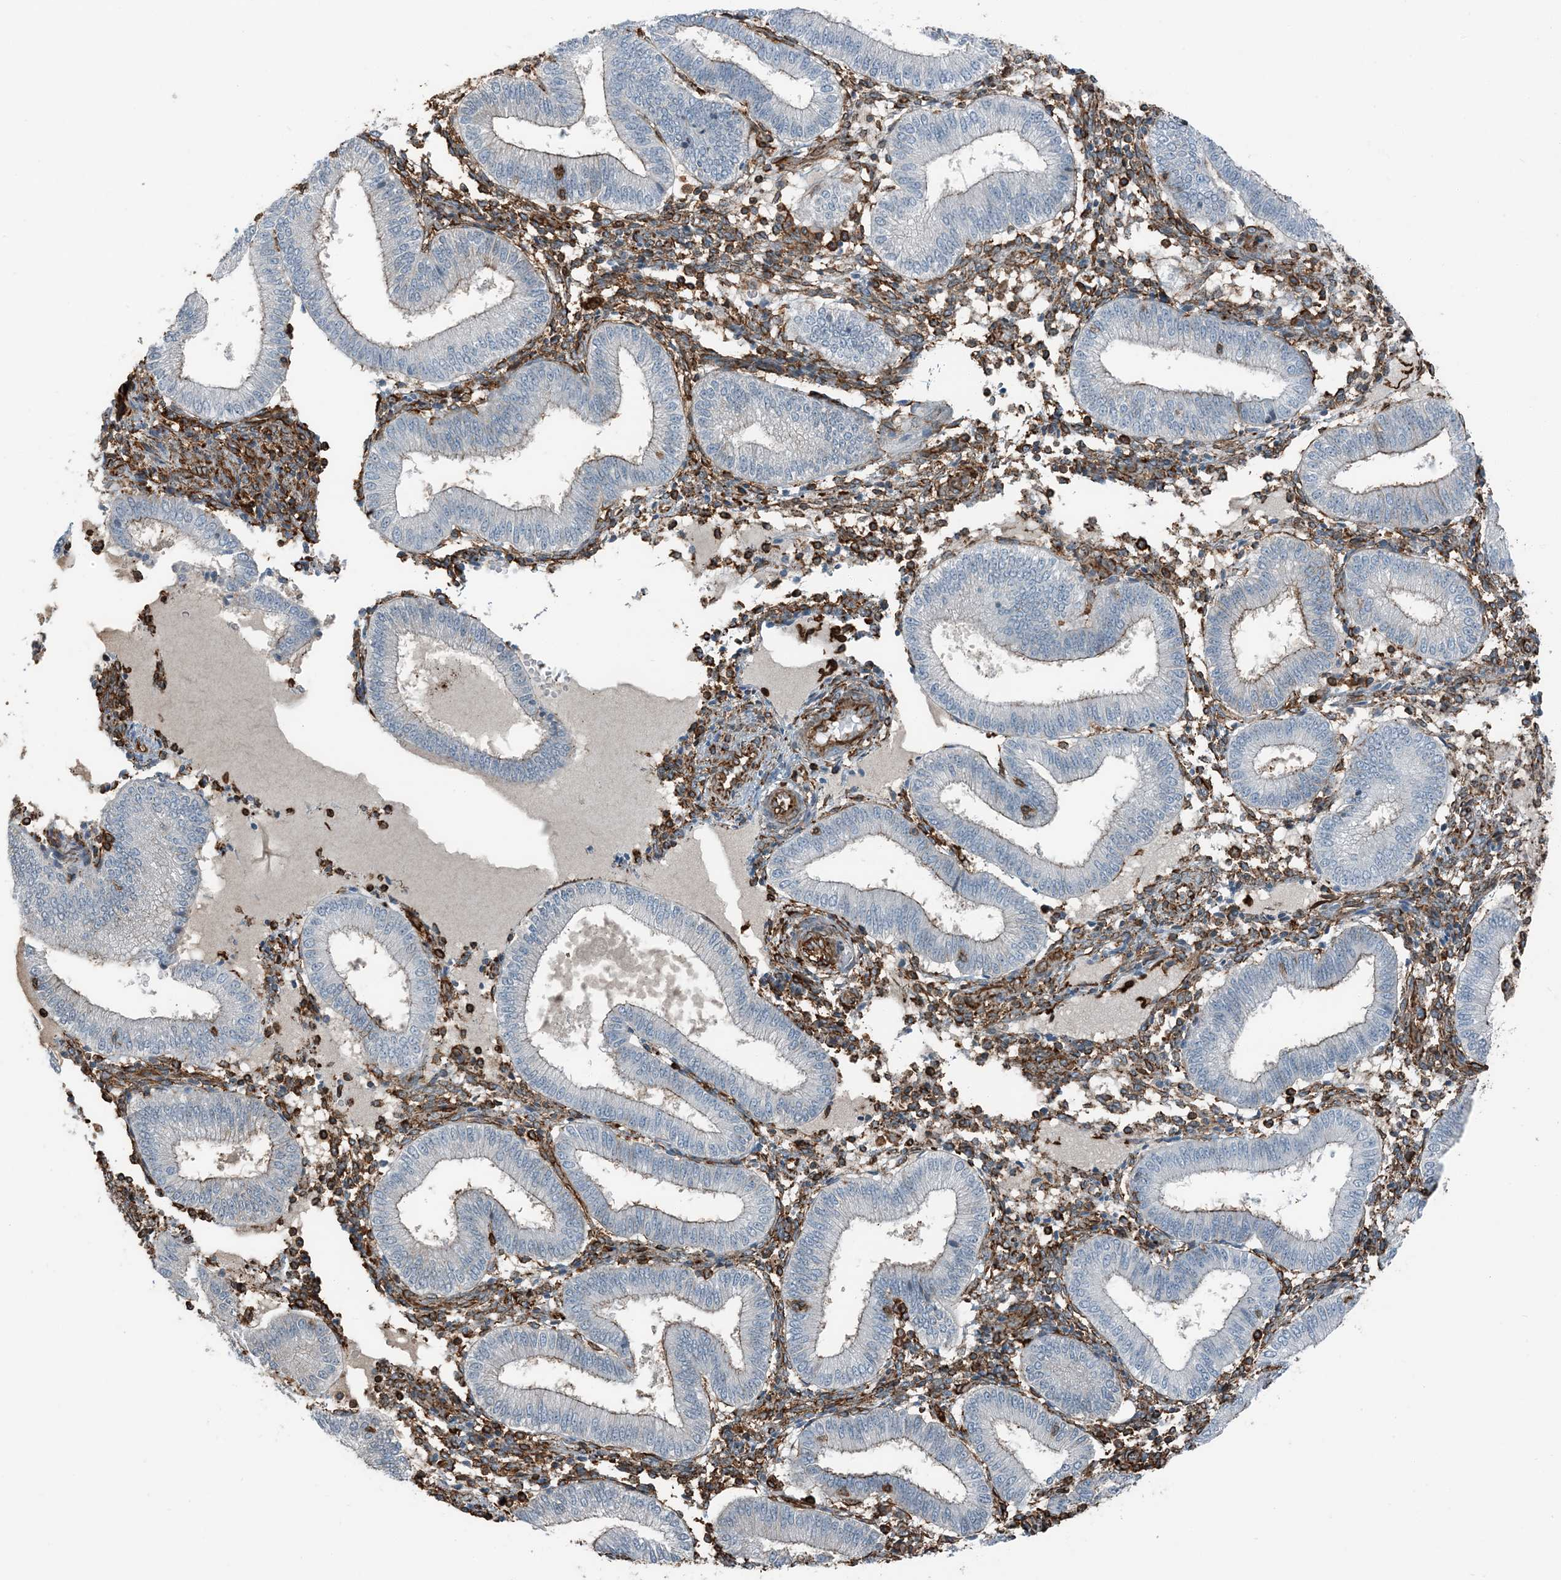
{"staining": {"intensity": "strong", "quantity": "25%-75%", "location": "cytoplasmic/membranous"}, "tissue": "endometrium", "cell_type": "Cells in endometrial stroma", "image_type": "normal", "snomed": [{"axis": "morphology", "description": "Normal tissue, NOS"}, {"axis": "topography", "description": "Endometrium"}], "caption": "Normal endometrium was stained to show a protein in brown. There is high levels of strong cytoplasmic/membranous expression in about 25%-75% of cells in endometrial stroma. (Stains: DAB (3,3'-diaminobenzidine) in brown, nuclei in blue, Microscopy: brightfield microscopy at high magnification).", "gene": "APOBEC3C", "patient": {"sex": "female", "age": 39}}